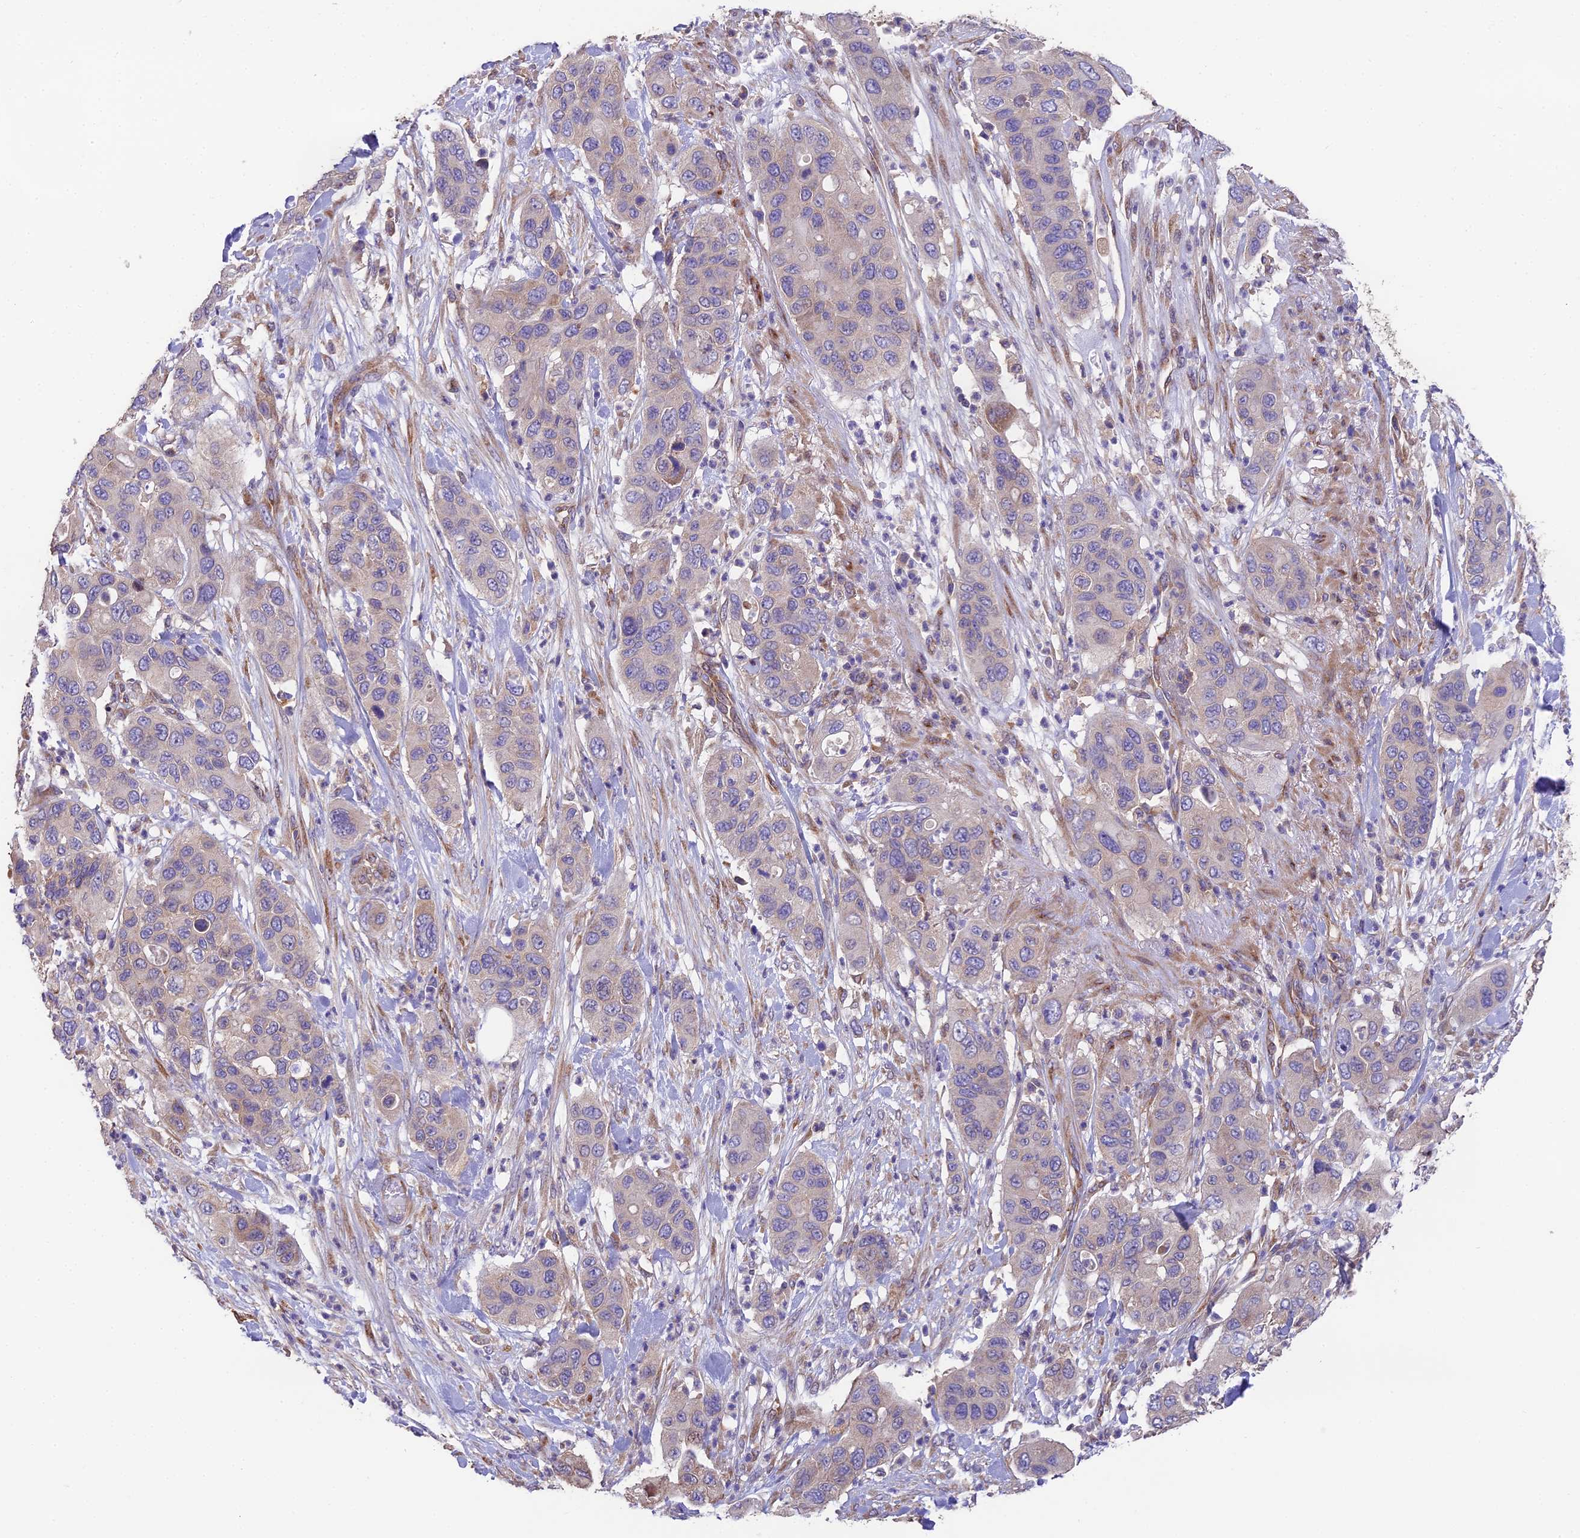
{"staining": {"intensity": "moderate", "quantity": "25%-75%", "location": "cytoplasmic/membranous"}, "tissue": "pancreatic cancer", "cell_type": "Tumor cells", "image_type": "cancer", "snomed": [{"axis": "morphology", "description": "Adenocarcinoma, NOS"}, {"axis": "topography", "description": "Pancreas"}], "caption": "Moderate cytoplasmic/membranous staining for a protein is appreciated in approximately 25%-75% of tumor cells of pancreatic adenocarcinoma using immunohistochemistry (IHC).", "gene": "BLOC1S4", "patient": {"sex": "female", "age": 71}}